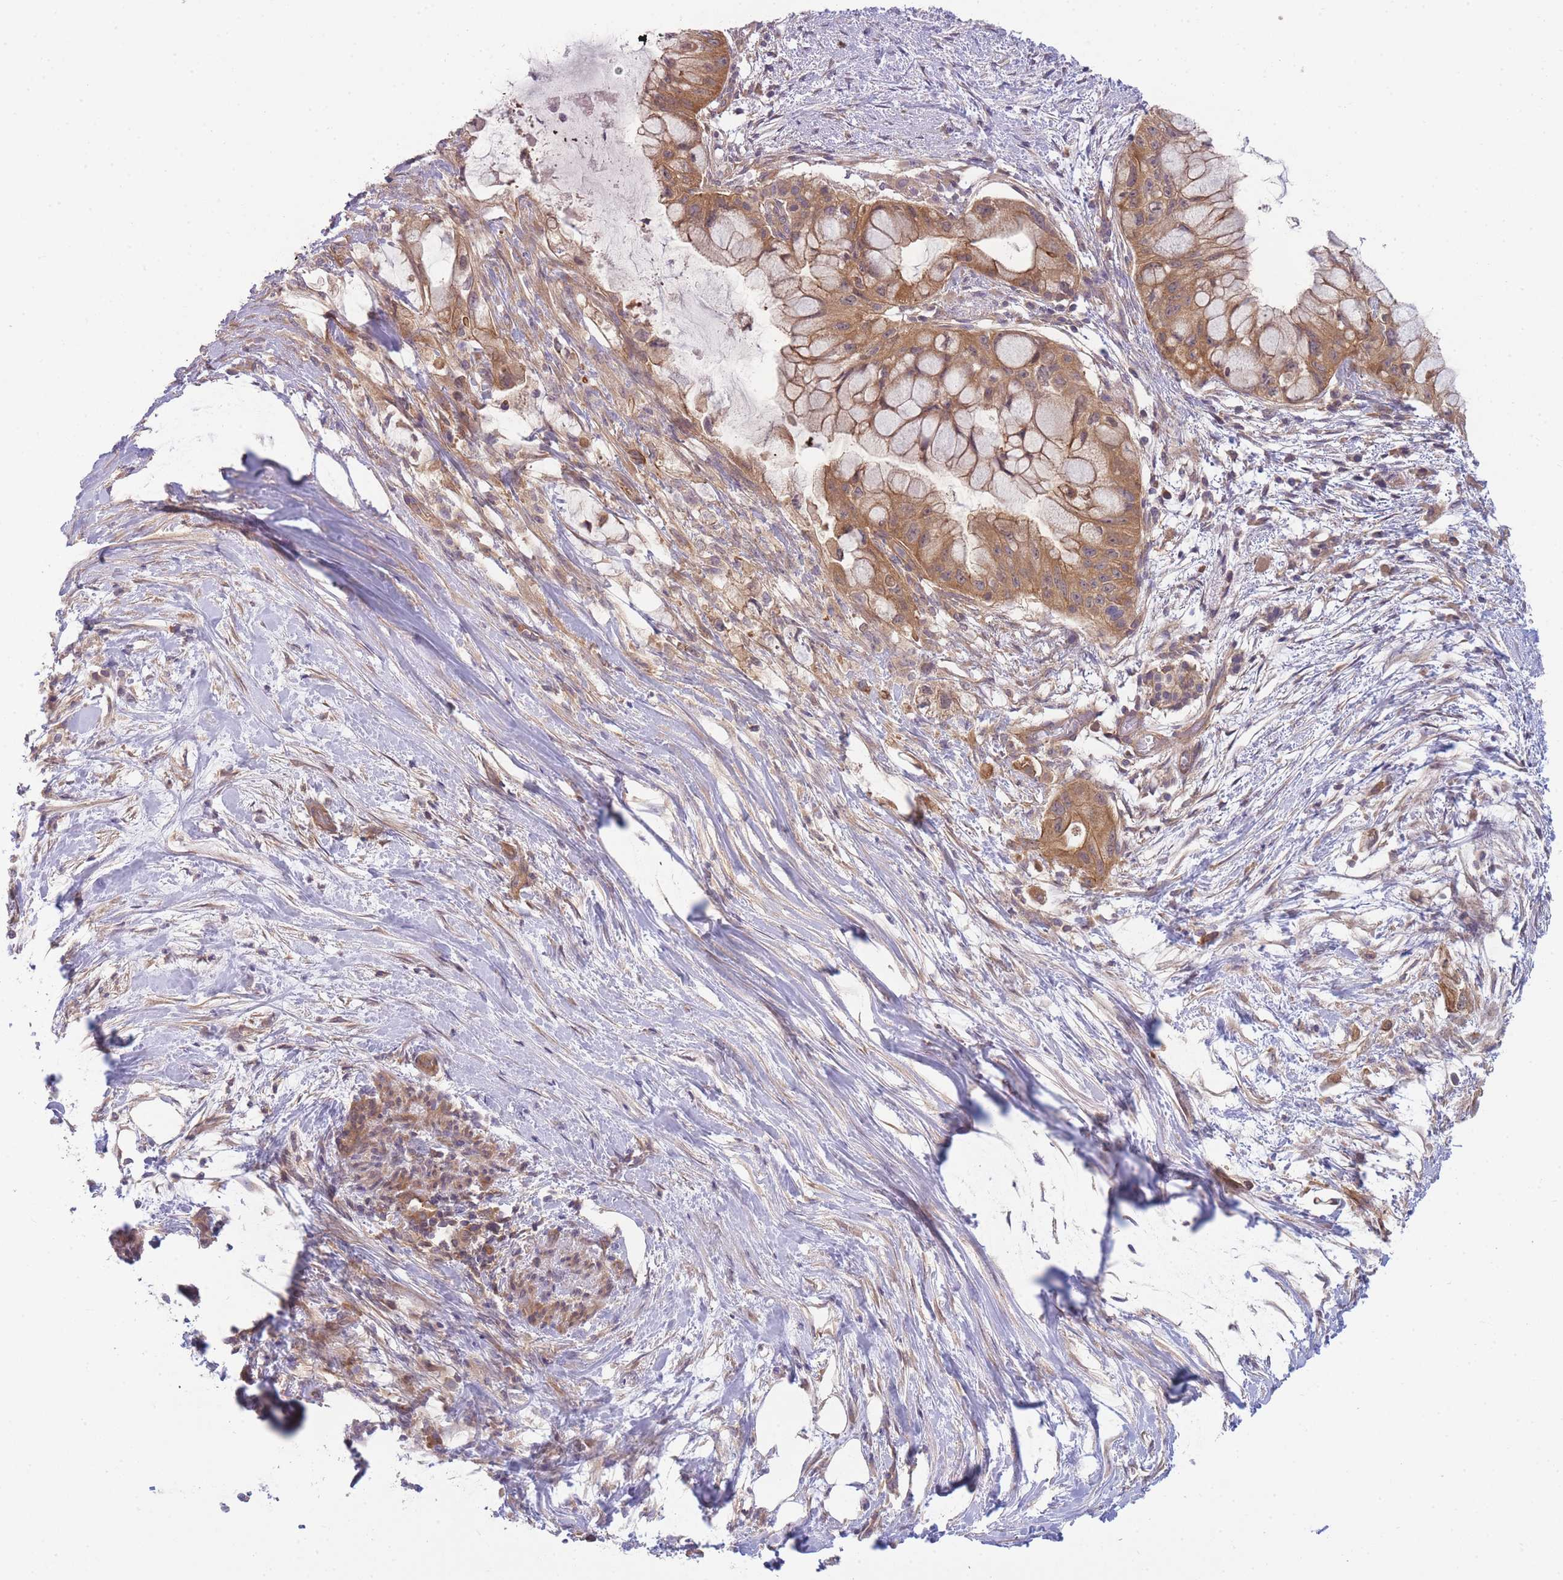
{"staining": {"intensity": "moderate", "quantity": ">75%", "location": "cytoplasmic/membranous"}, "tissue": "pancreatic cancer", "cell_type": "Tumor cells", "image_type": "cancer", "snomed": [{"axis": "morphology", "description": "Adenocarcinoma, NOS"}, {"axis": "topography", "description": "Pancreas"}], "caption": "Immunohistochemistry (IHC) image of neoplastic tissue: human adenocarcinoma (pancreatic) stained using immunohistochemistry (IHC) shows medium levels of moderate protein expression localized specifically in the cytoplasmic/membranous of tumor cells, appearing as a cytoplasmic/membranous brown color.", "gene": "PFDN6", "patient": {"sex": "male", "age": 48}}